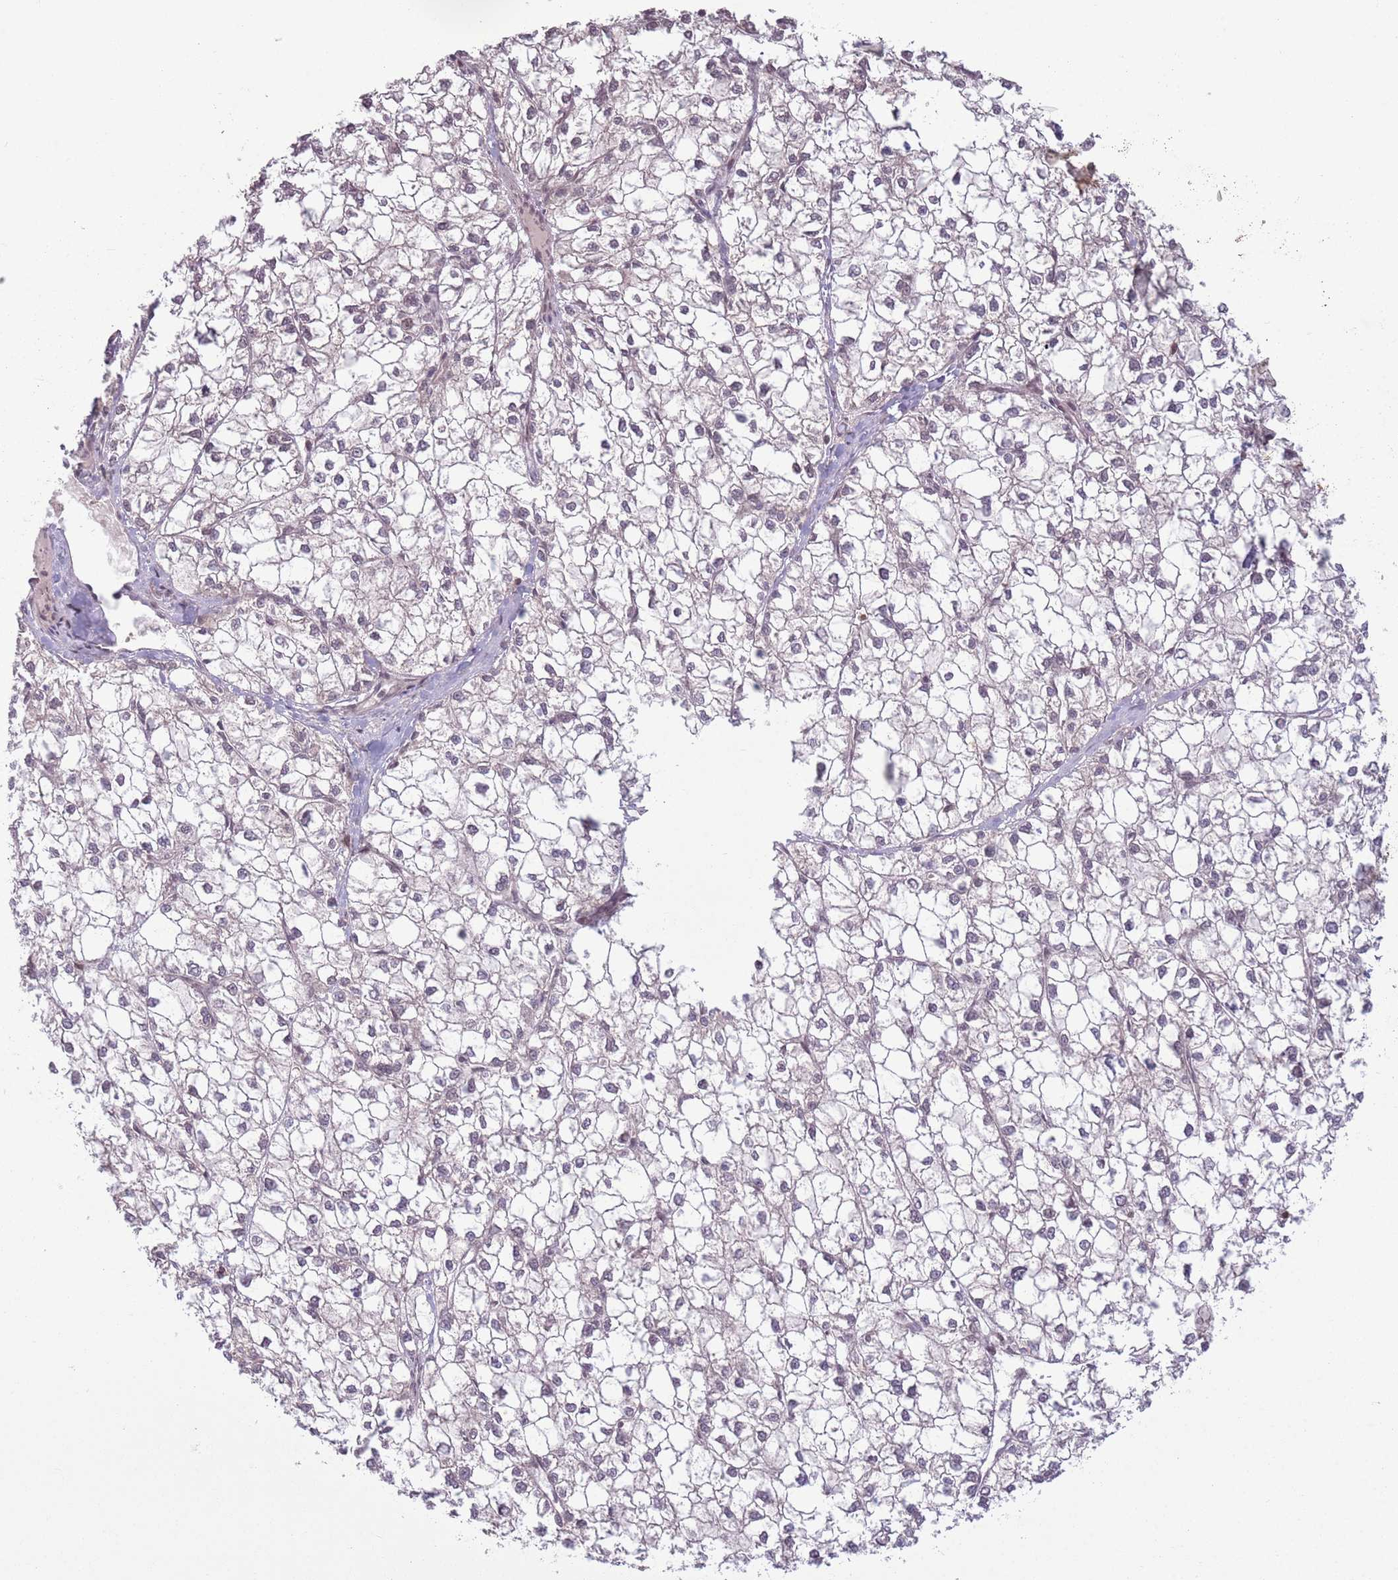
{"staining": {"intensity": "negative", "quantity": "none", "location": "none"}, "tissue": "liver cancer", "cell_type": "Tumor cells", "image_type": "cancer", "snomed": [{"axis": "morphology", "description": "Carcinoma, Hepatocellular, NOS"}, {"axis": "topography", "description": "Liver"}], "caption": "IHC photomicrograph of neoplastic tissue: liver cancer (hepatocellular carcinoma) stained with DAB displays no significant protein positivity in tumor cells.", "gene": "CCDC154", "patient": {"sex": "female", "age": 43}}